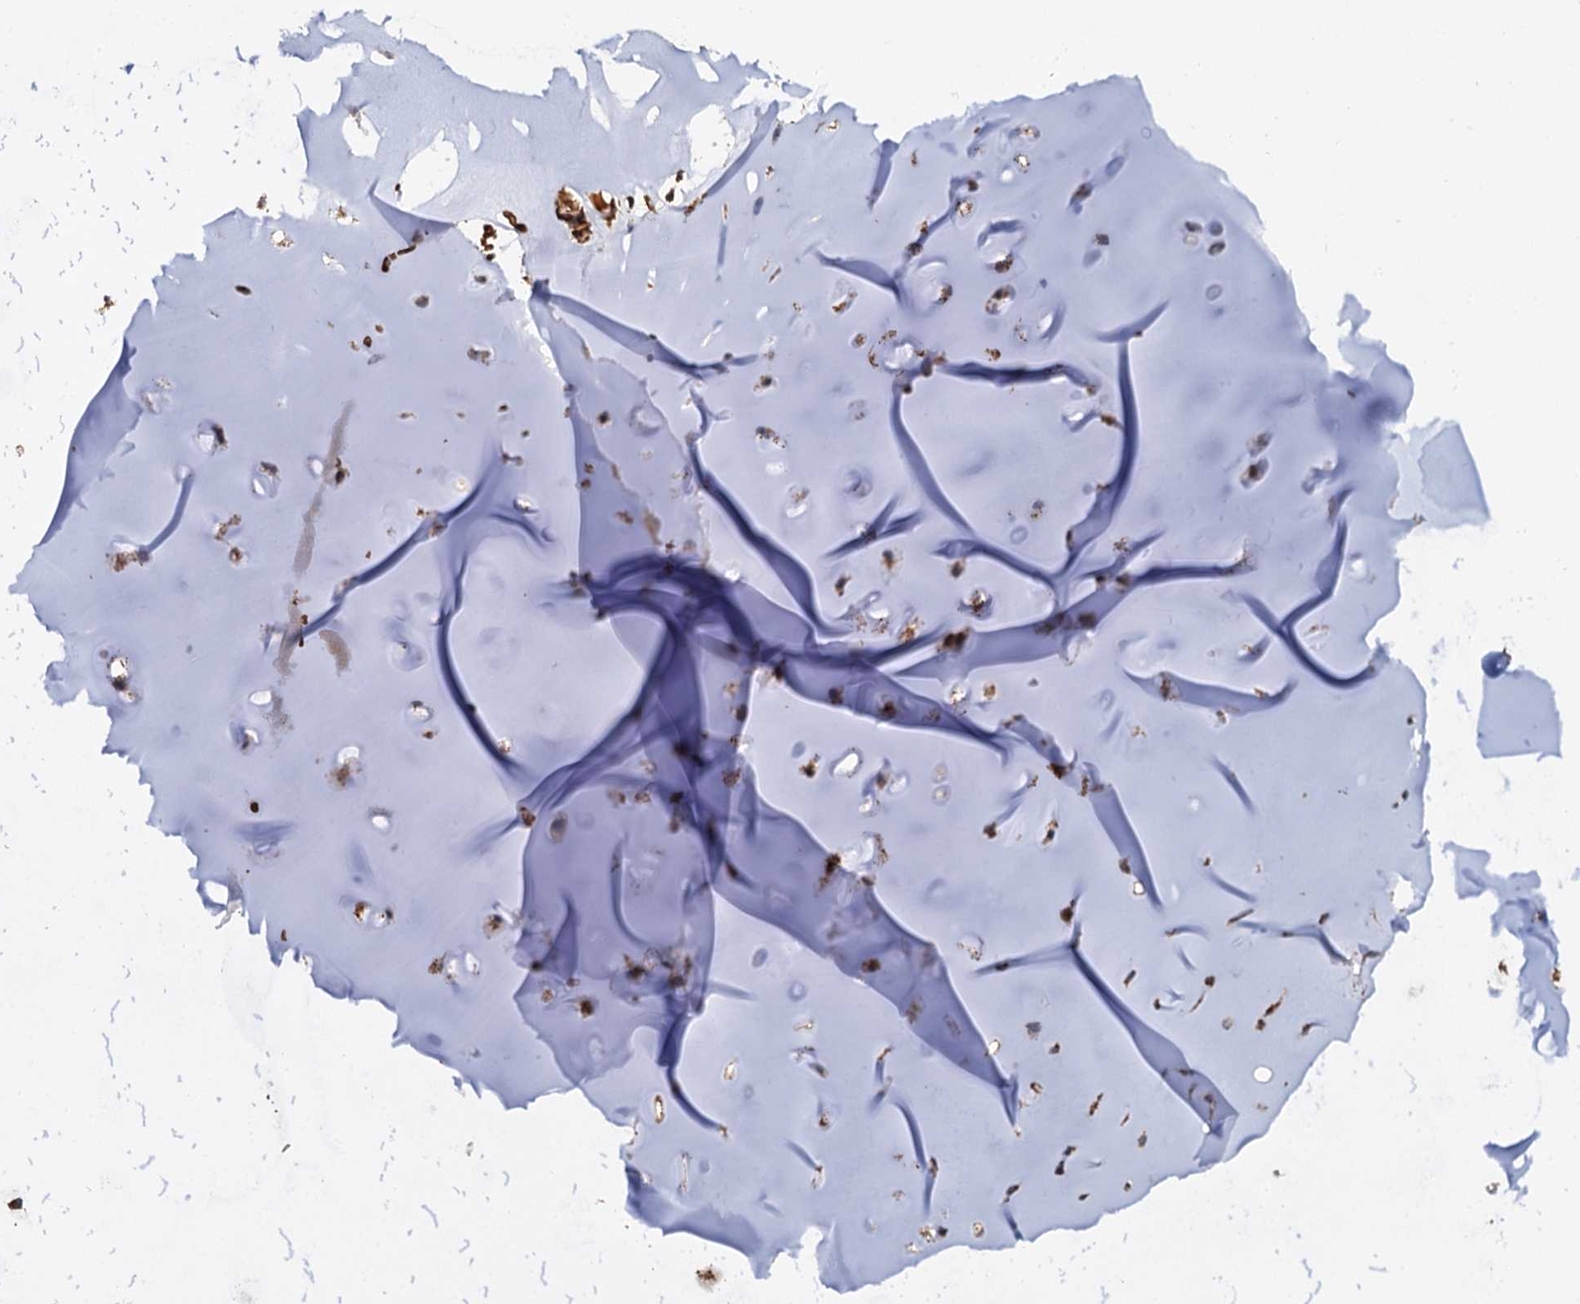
{"staining": {"intensity": "moderate", "quantity": ">75%", "location": "cytoplasmic/membranous"}, "tissue": "adipose tissue", "cell_type": "Adipocytes", "image_type": "normal", "snomed": [{"axis": "morphology", "description": "Normal tissue, NOS"}, {"axis": "morphology", "description": "Basal cell carcinoma"}, {"axis": "topography", "description": "Cartilage tissue"}, {"axis": "topography", "description": "Nasopharynx"}, {"axis": "topography", "description": "Oral tissue"}], "caption": "Adipose tissue stained for a protein (brown) demonstrates moderate cytoplasmic/membranous positive positivity in about >75% of adipocytes.", "gene": "GBA1", "patient": {"sex": "female", "age": 77}}